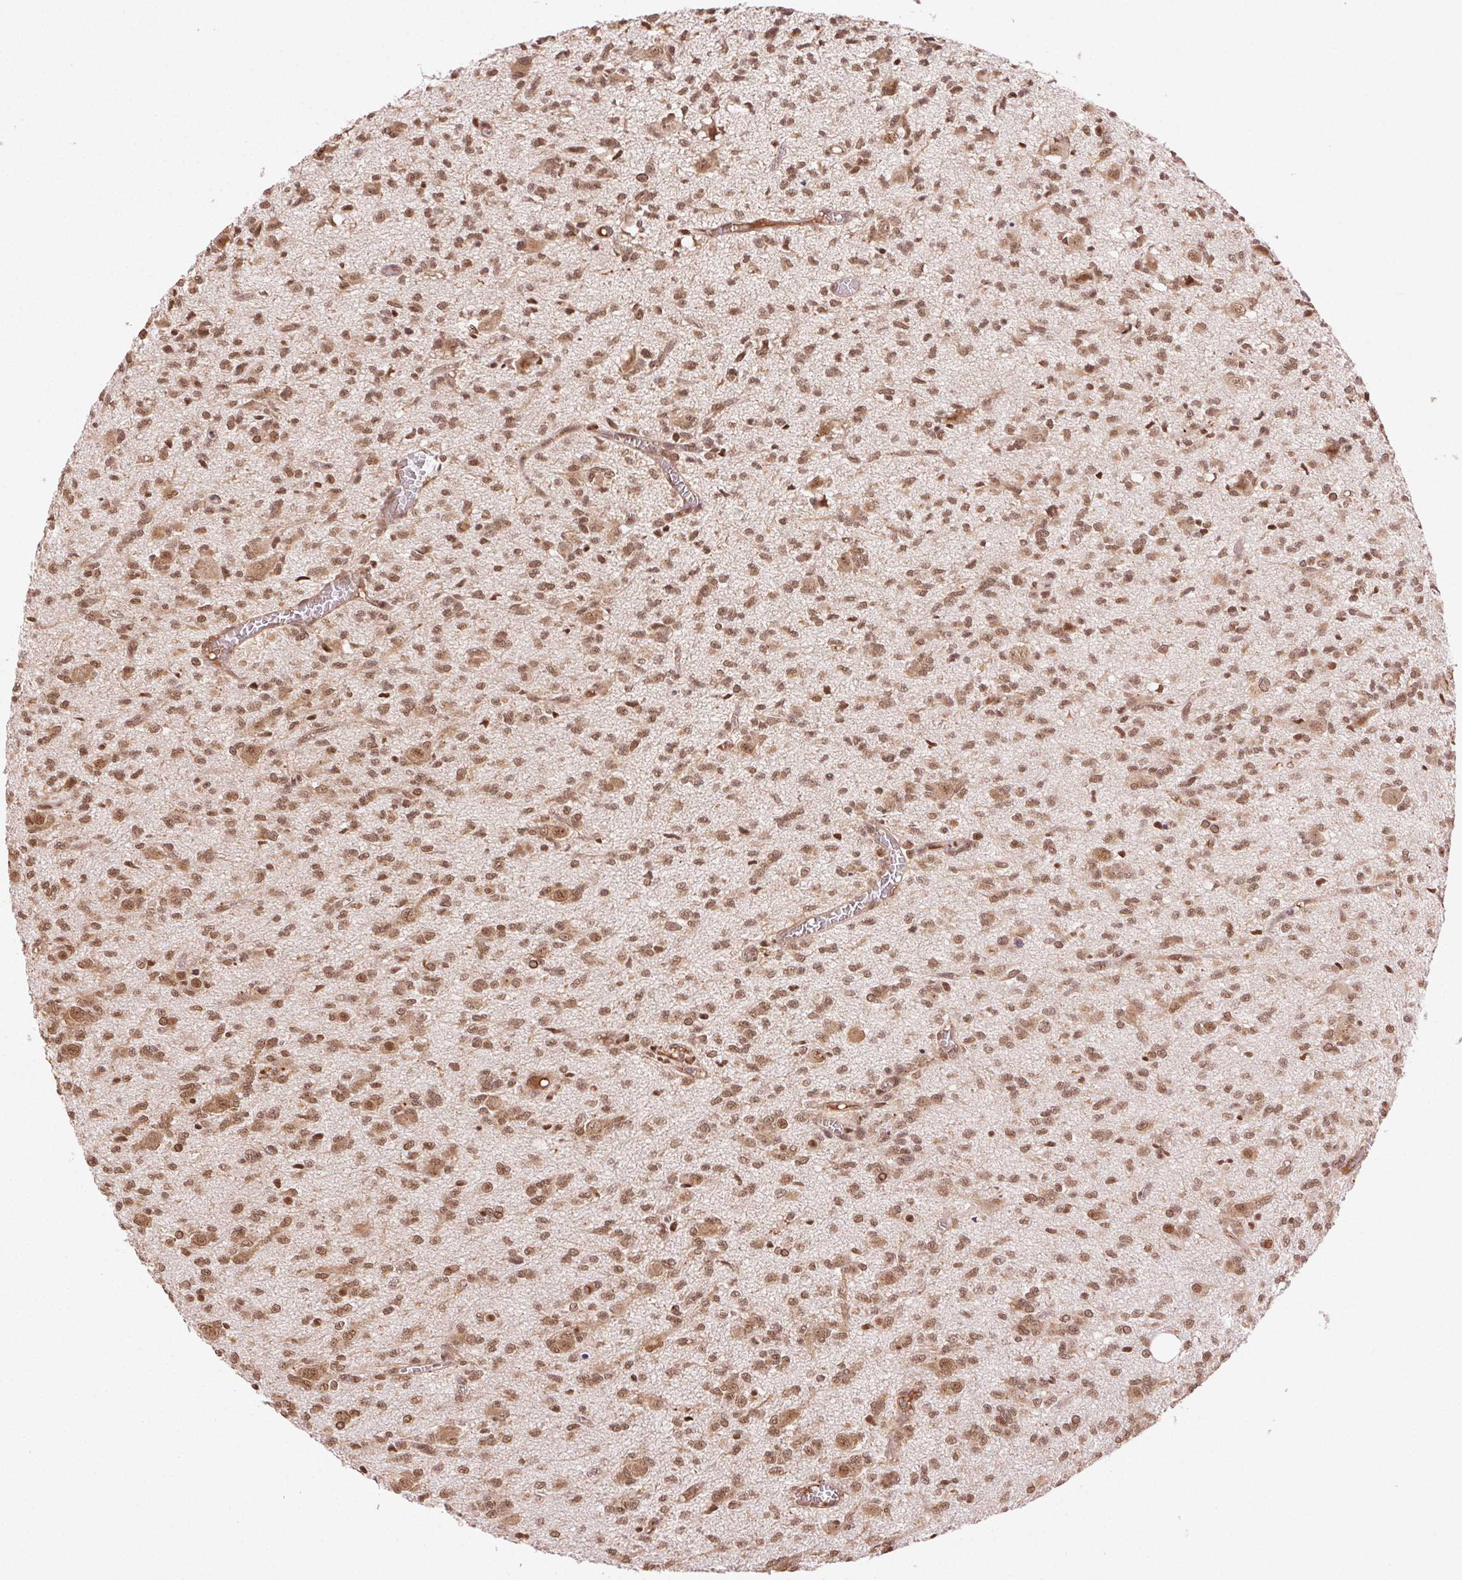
{"staining": {"intensity": "moderate", "quantity": ">75%", "location": "nuclear"}, "tissue": "glioma", "cell_type": "Tumor cells", "image_type": "cancer", "snomed": [{"axis": "morphology", "description": "Glioma, malignant, Low grade"}, {"axis": "topography", "description": "Brain"}], "caption": "IHC photomicrograph of neoplastic tissue: human glioma stained using IHC shows medium levels of moderate protein expression localized specifically in the nuclear of tumor cells, appearing as a nuclear brown color.", "gene": "TREML4", "patient": {"sex": "male", "age": 64}}